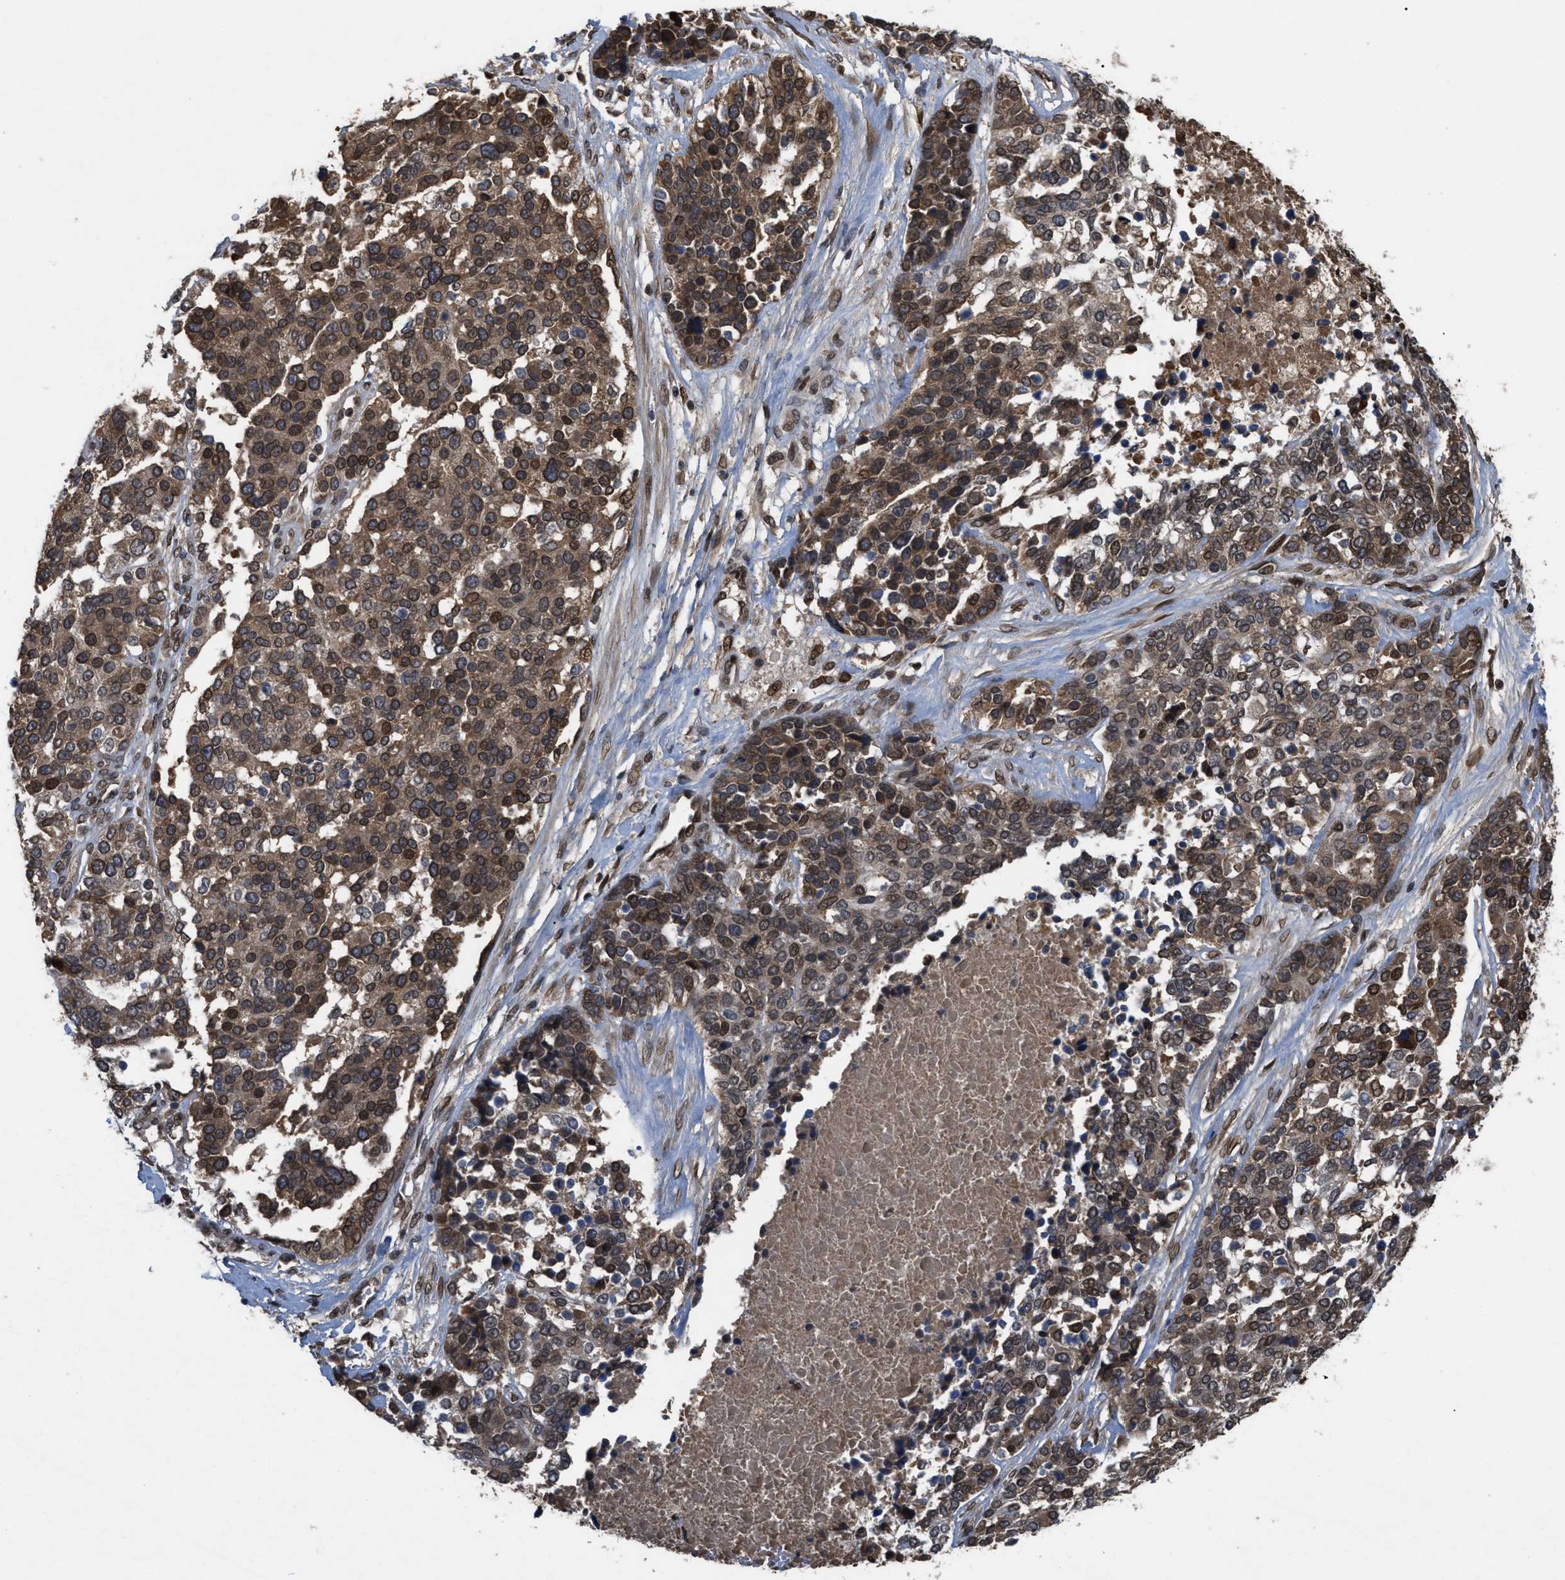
{"staining": {"intensity": "moderate", "quantity": ">75%", "location": "cytoplasmic/membranous,nuclear"}, "tissue": "ovarian cancer", "cell_type": "Tumor cells", "image_type": "cancer", "snomed": [{"axis": "morphology", "description": "Cystadenocarcinoma, serous, NOS"}, {"axis": "topography", "description": "Ovary"}], "caption": "This photomicrograph demonstrates immunohistochemistry staining of ovarian cancer, with medium moderate cytoplasmic/membranous and nuclear expression in approximately >75% of tumor cells.", "gene": "CRY1", "patient": {"sex": "female", "age": 44}}